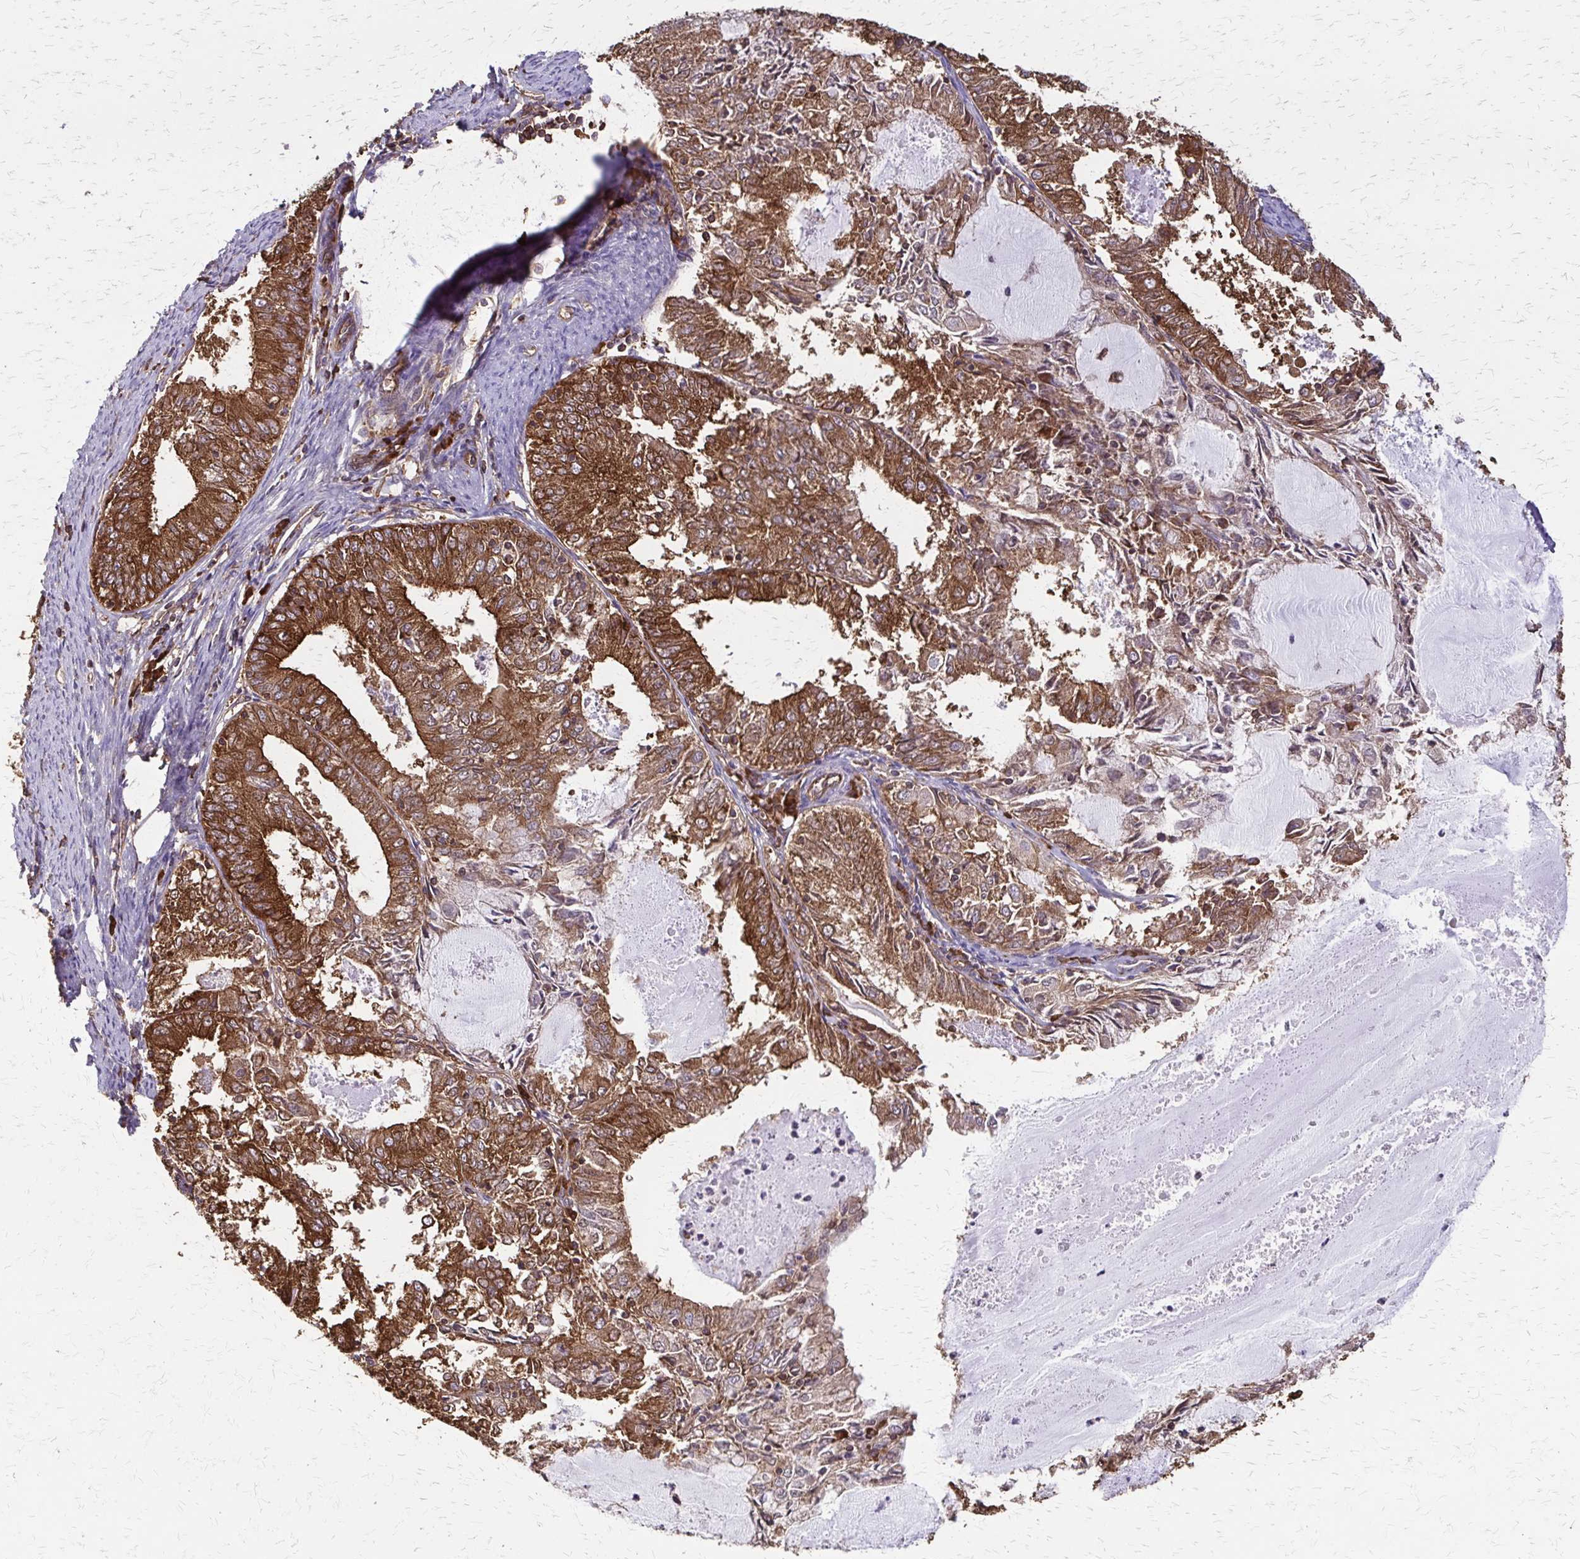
{"staining": {"intensity": "strong", "quantity": ">75%", "location": "cytoplasmic/membranous"}, "tissue": "endometrial cancer", "cell_type": "Tumor cells", "image_type": "cancer", "snomed": [{"axis": "morphology", "description": "Adenocarcinoma, NOS"}, {"axis": "topography", "description": "Endometrium"}], "caption": "This is a photomicrograph of immunohistochemistry staining of adenocarcinoma (endometrial), which shows strong expression in the cytoplasmic/membranous of tumor cells.", "gene": "EEF2", "patient": {"sex": "female", "age": 57}}